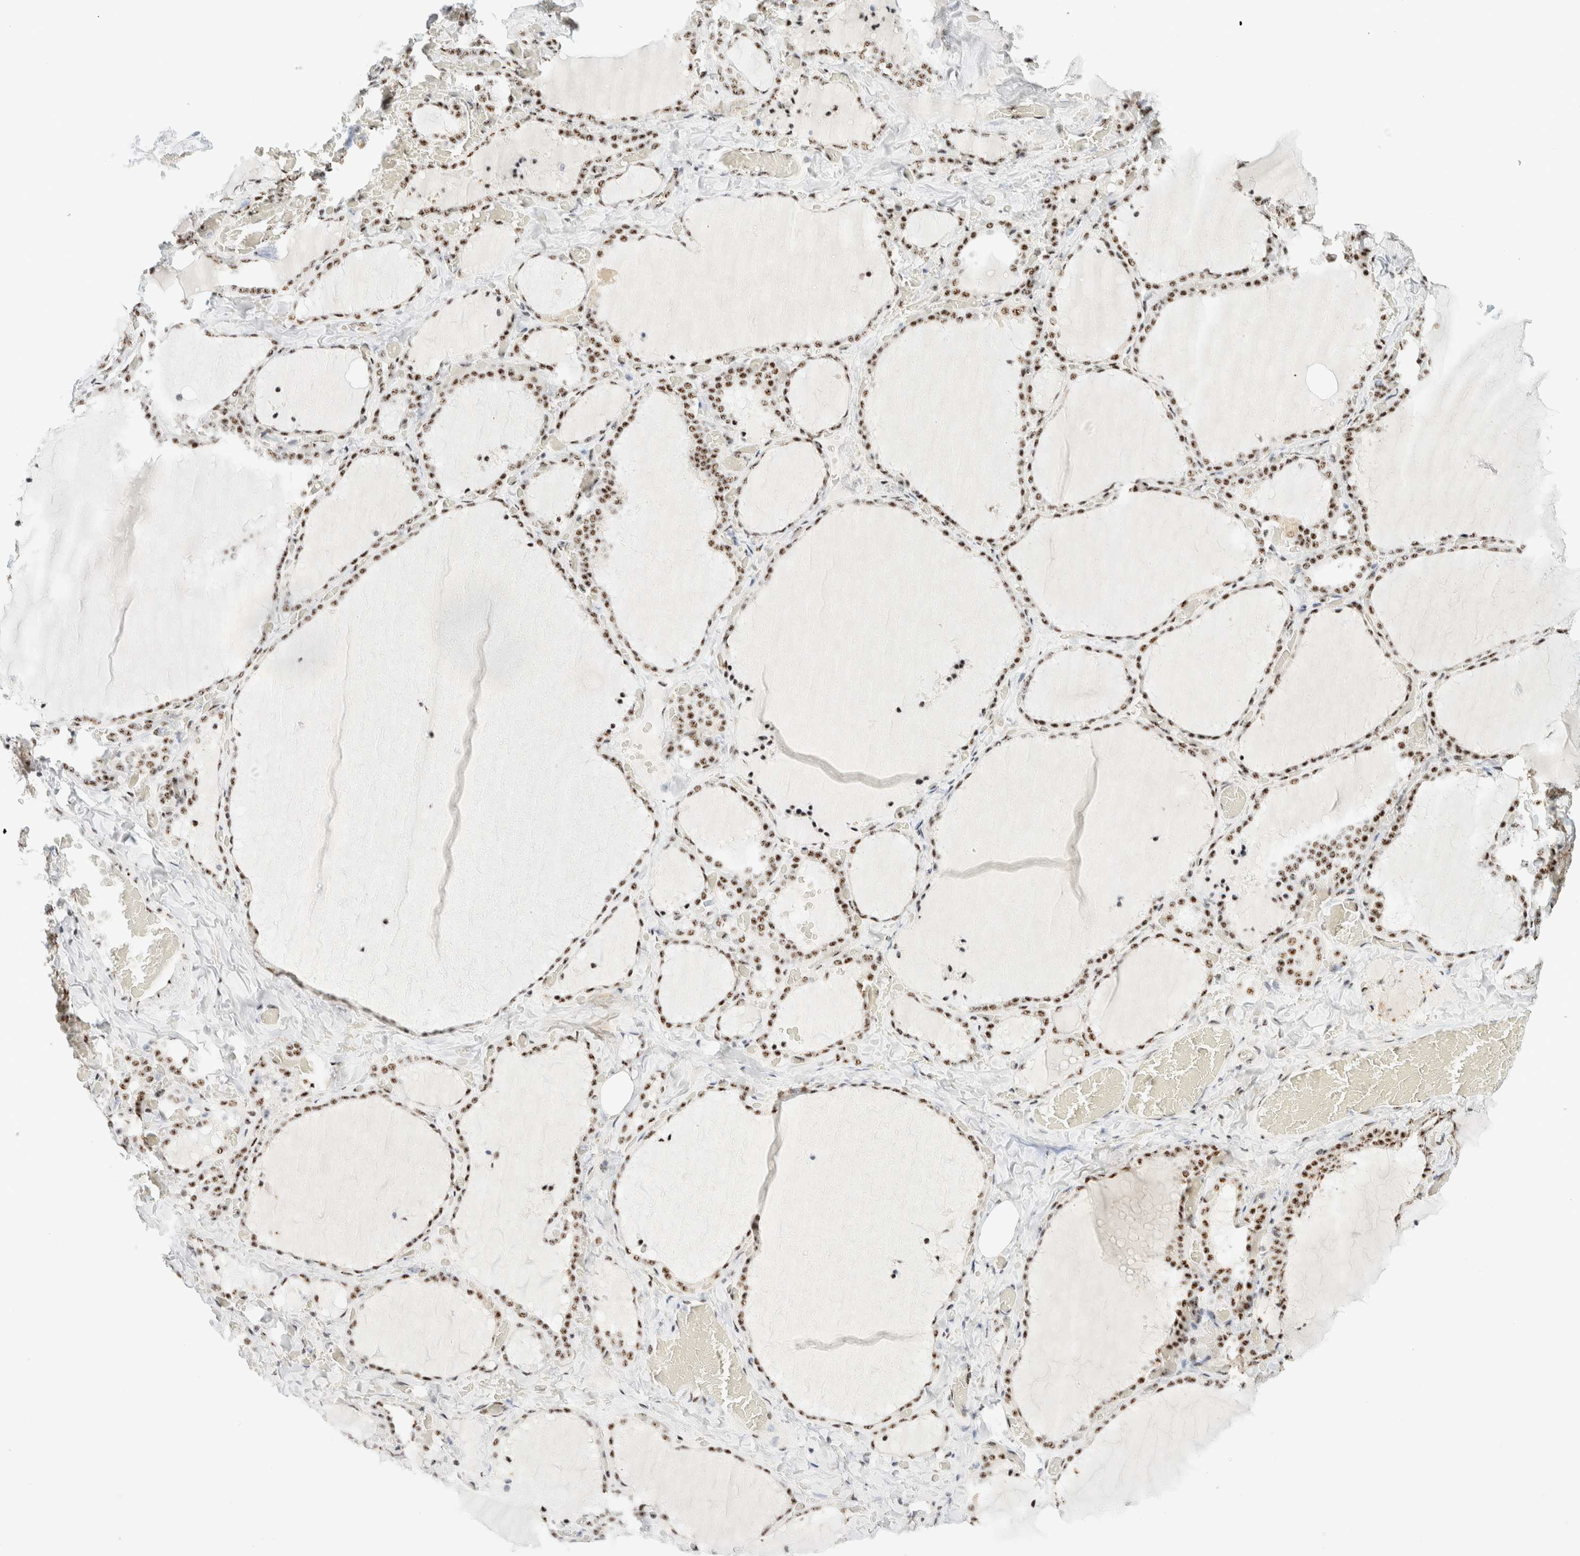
{"staining": {"intensity": "moderate", "quantity": ">75%", "location": "nuclear"}, "tissue": "thyroid gland", "cell_type": "Glandular cells", "image_type": "normal", "snomed": [{"axis": "morphology", "description": "Normal tissue, NOS"}, {"axis": "topography", "description": "Thyroid gland"}], "caption": "An image showing moderate nuclear positivity in about >75% of glandular cells in normal thyroid gland, as visualized by brown immunohistochemical staining.", "gene": "SON", "patient": {"sex": "female", "age": 22}}